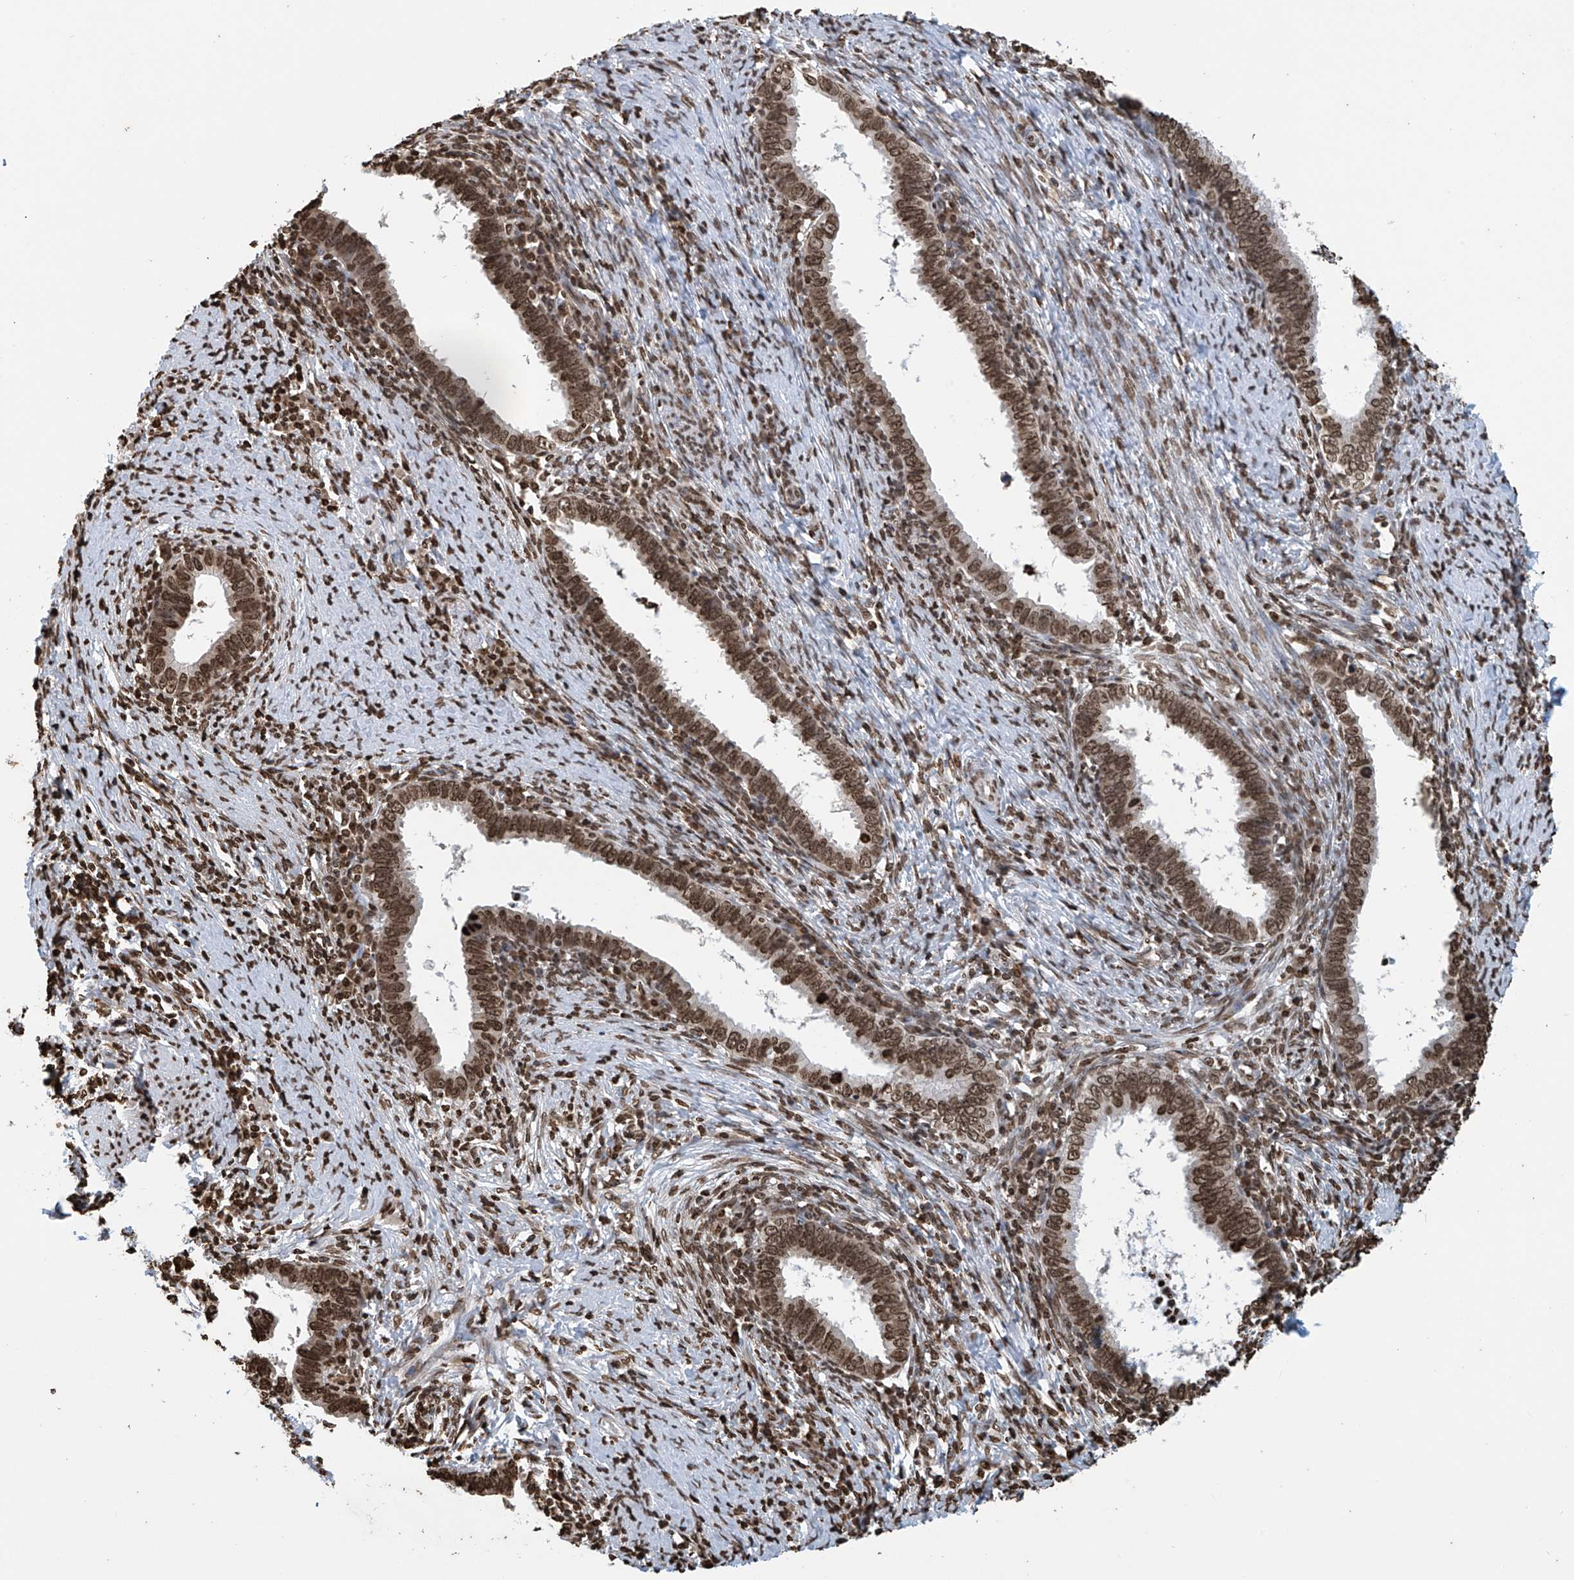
{"staining": {"intensity": "strong", "quantity": ">75%", "location": "nuclear"}, "tissue": "cervical cancer", "cell_type": "Tumor cells", "image_type": "cancer", "snomed": [{"axis": "morphology", "description": "Adenocarcinoma, NOS"}, {"axis": "topography", "description": "Cervix"}], "caption": "The image reveals immunohistochemical staining of cervical adenocarcinoma. There is strong nuclear staining is present in about >75% of tumor cells. (Stains: DAB (3,3'-diaminobenzidine) in brown, nuclei in blue, Microscopy: brightfield microscopy at high magnification).", "gene": "DPPA2", "patient": {"sex": "female", "age": 36}}